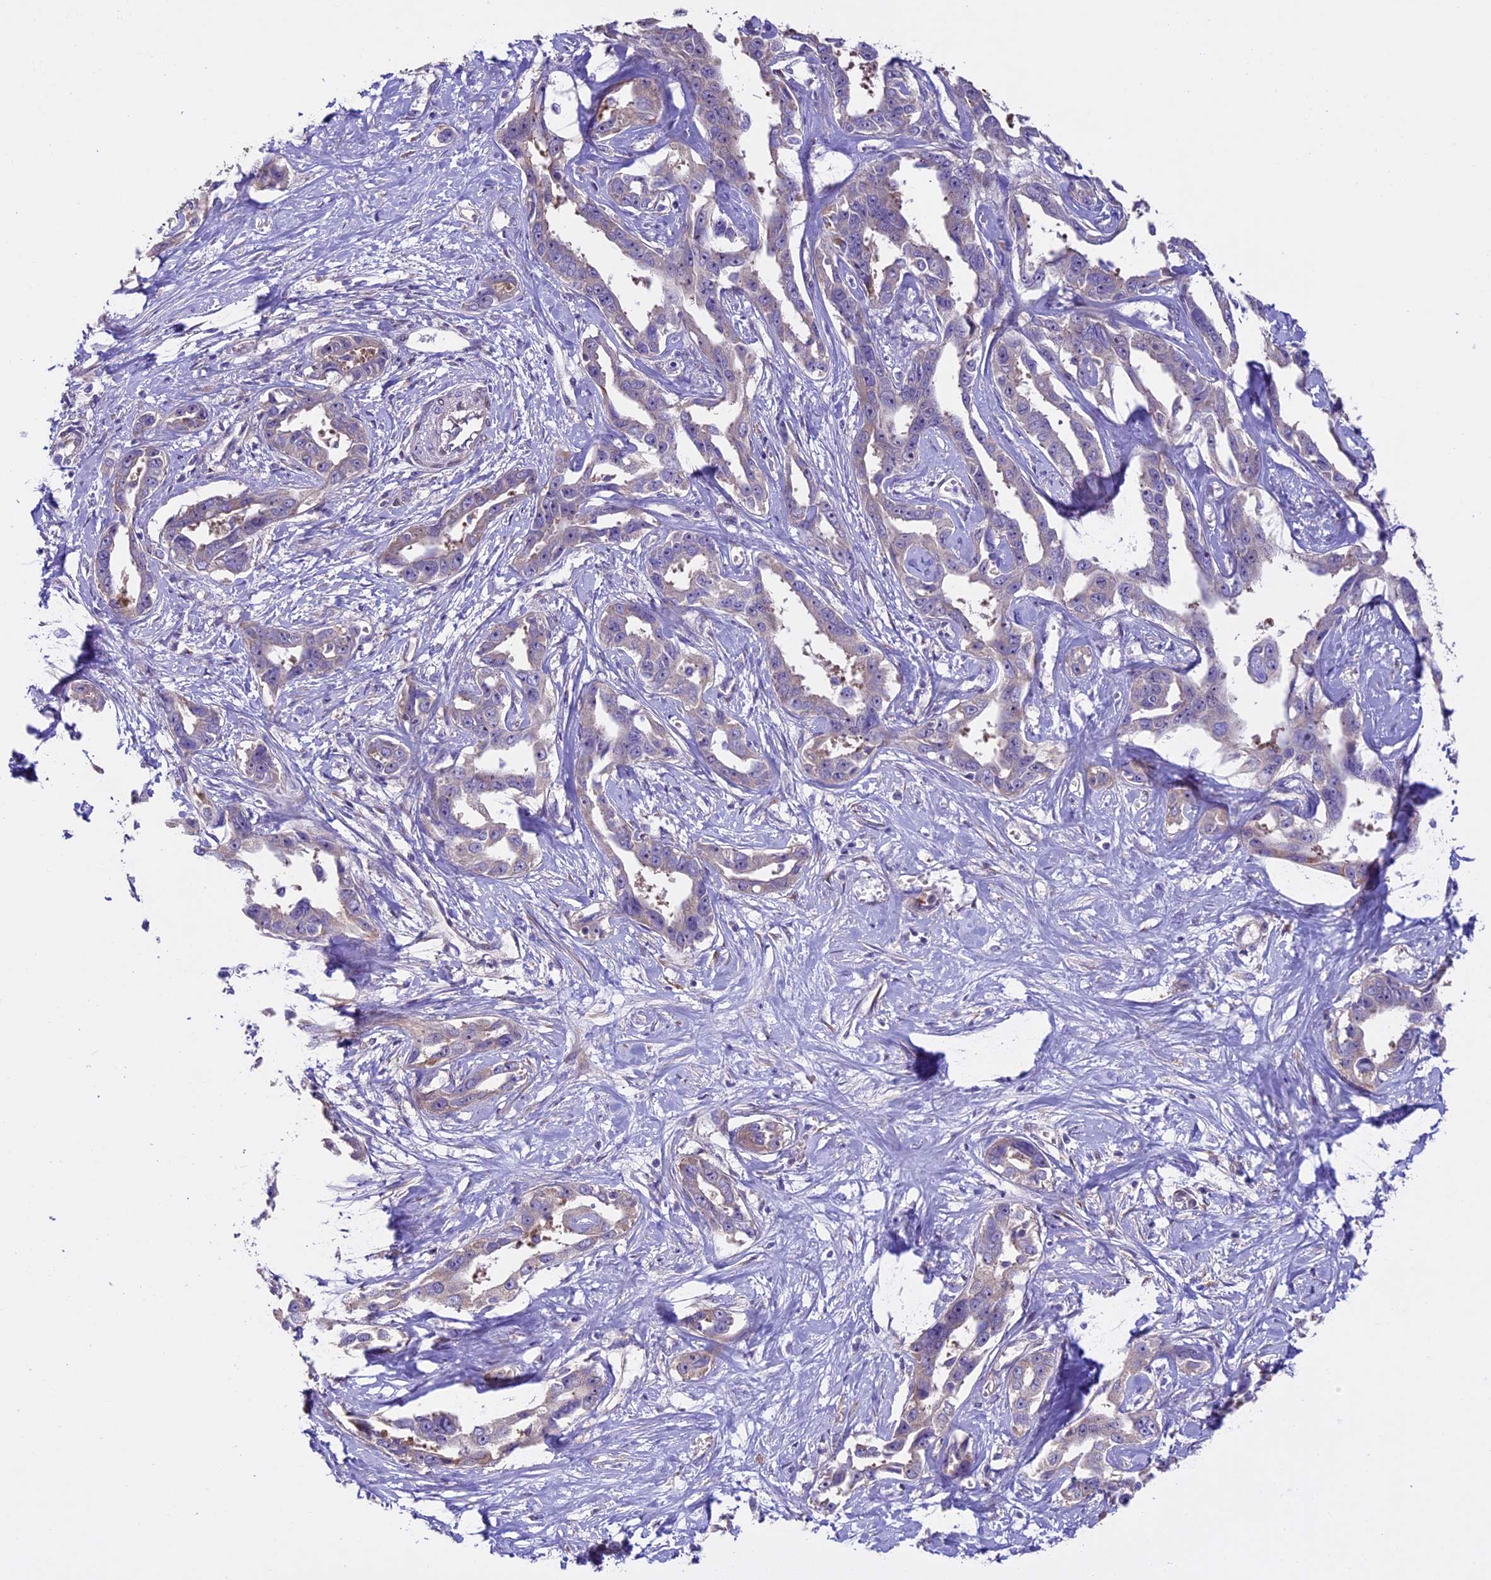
{"staining": {"intensity": "weak", "quantity": "<25%", "location": "cytoplasmic/membranous"}, "tissue": "liver cancer", "cell_type": "Tumor cells", "image_type": "cancer", "snomed": [{"axis": "morphology", "description": "Cholangiocarcinoma"}, {"axis": "topography", "description": "Liver"}], "caption": "Immunohistochemistry of liver cancer reveals no expression in tumor cells.", "gene": "SPIRE1", "patient": {"sex": "male", "age": 59}}